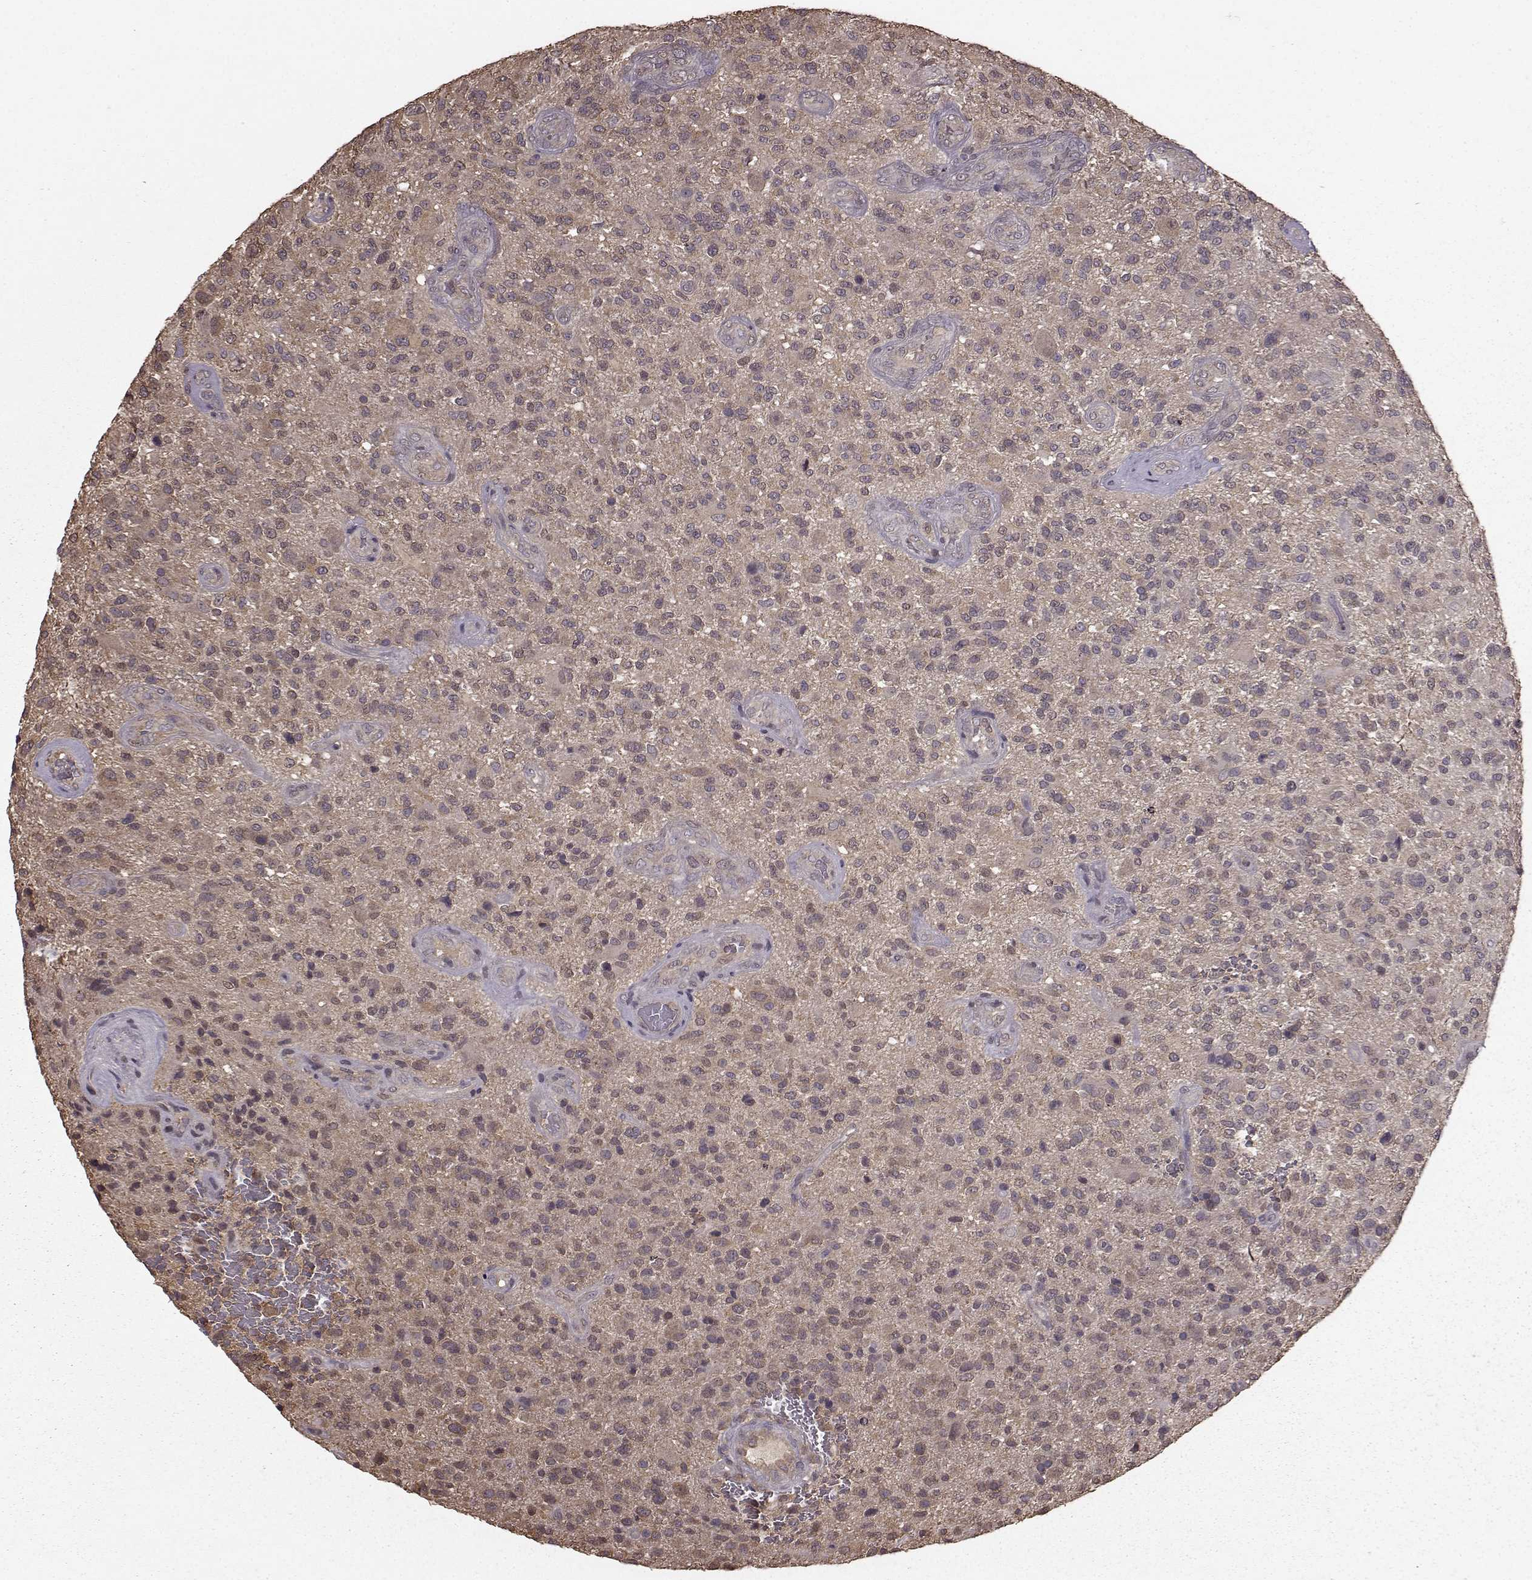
{"staining": {"intensity": "negative", "quantity": "none", "location": "none"}, "tissue": "glioma", "cell_type": "Tumor cells", "image_type": "cancer", "snomed": [{"axis": "morphology", "description": "Glioma, malignant, High grade"}, {"axis": "topography", "description": "Brain"}], "caption": "Immunohistochemical staining of glioma reveals no significant expression in tumor cells.", "gene": "NME1-NME2", "patient": {"sex": "male", "age": 47}}